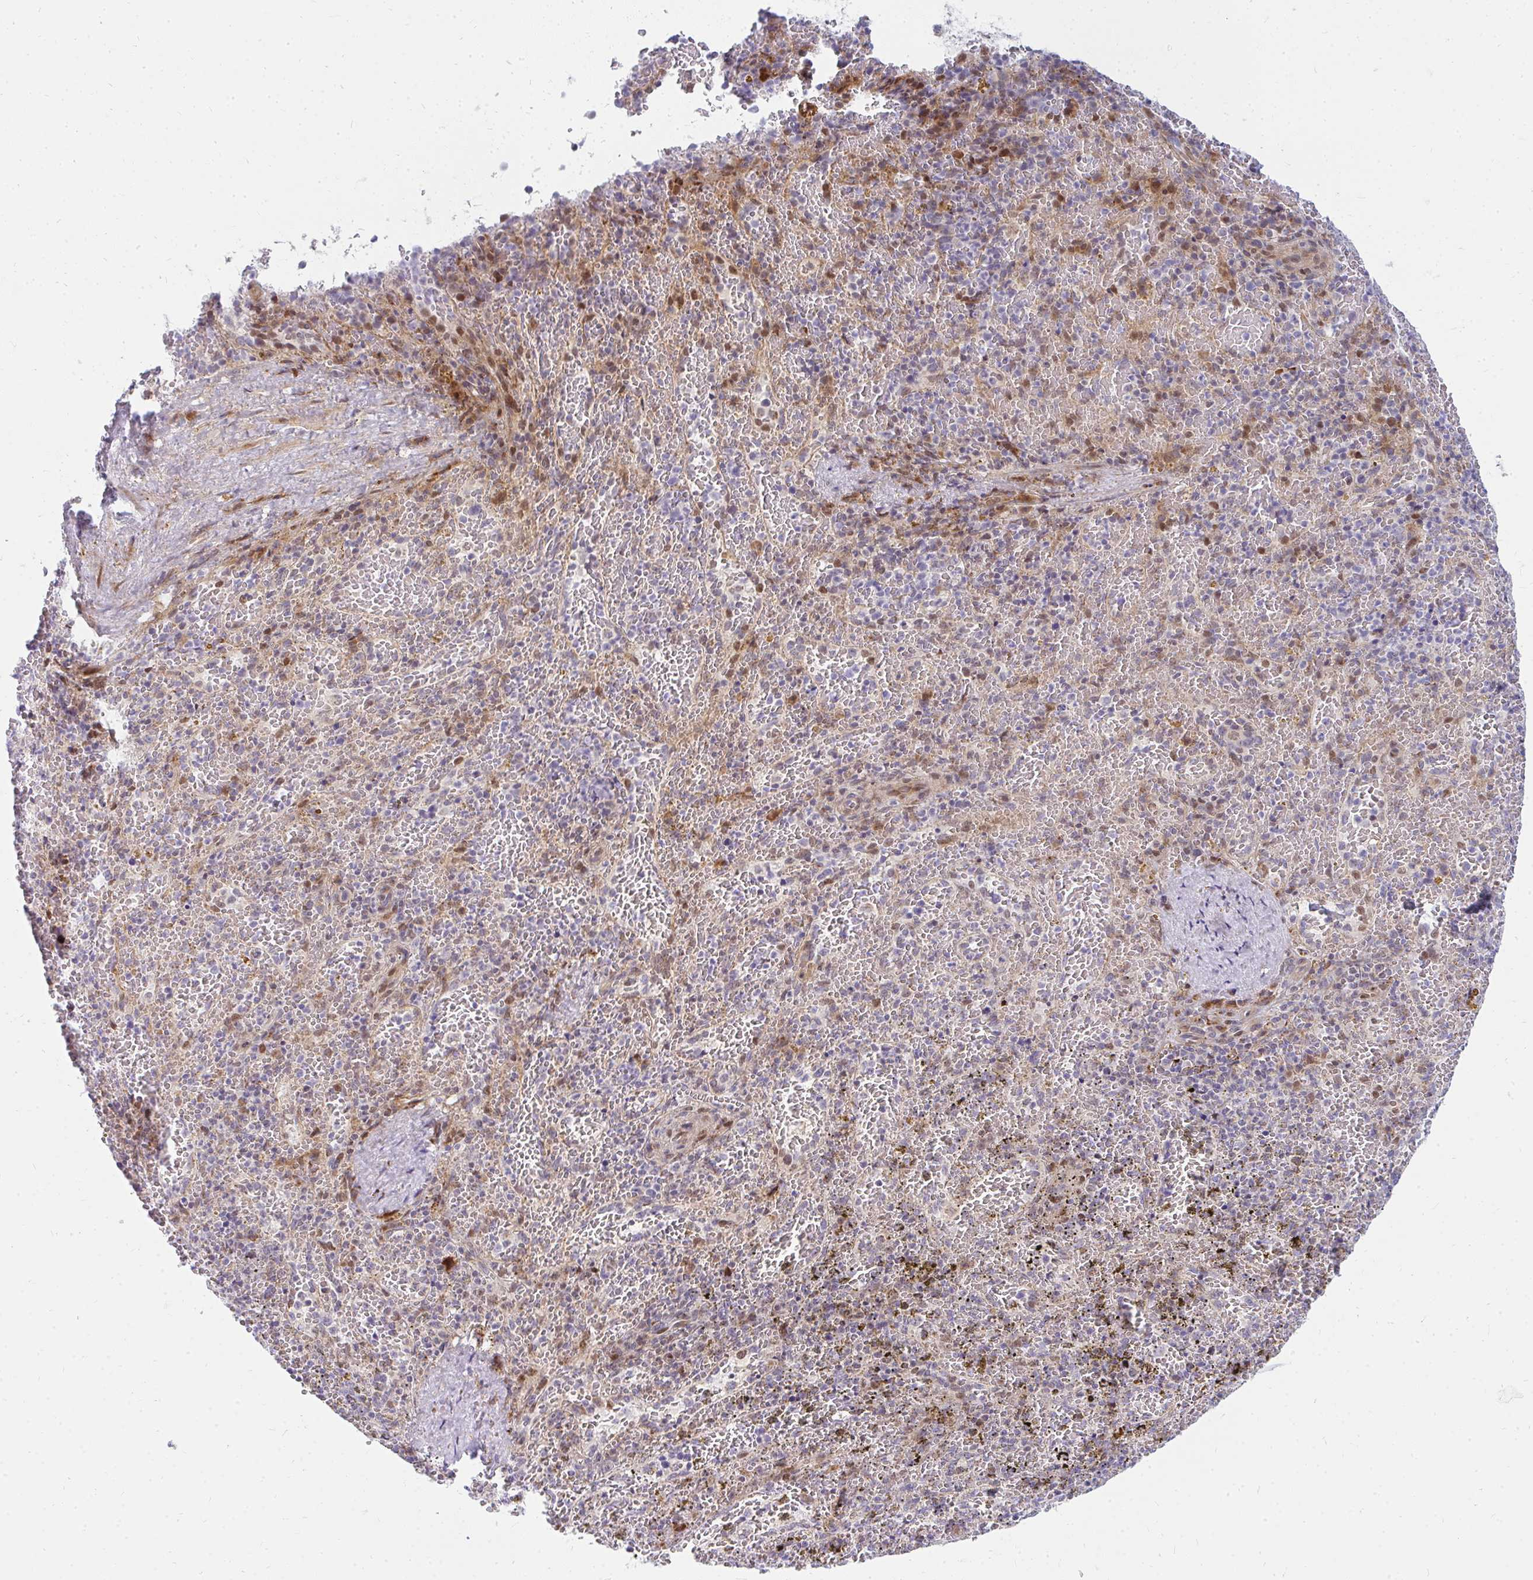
{"staining": {"intensity": "moderate", "quantity": "<25%", "location": "cytoplasmic/membranous"}, "tissue": "spleen", "cell_type": "Cells in red pulp", "image_type": "normal", "snomed": [{"axis": "morphology", "description": "Normal tissue, NOS"}, {"axis": "topography", "description": "Spleen"}], "caption": "Immunohistochemical staining of normal human spleen displays low levels of moderate cytoplasmic/membranous staining in approximately <25% of cells in red pulp. The staining was performed using DAB to visualize the protein expression in brown, while the nuclei were stained in blue with hematoxylin (Magnification: 20x).", "gene": "PLA2G5", "patient": {"sex": "female", "age": 50}}